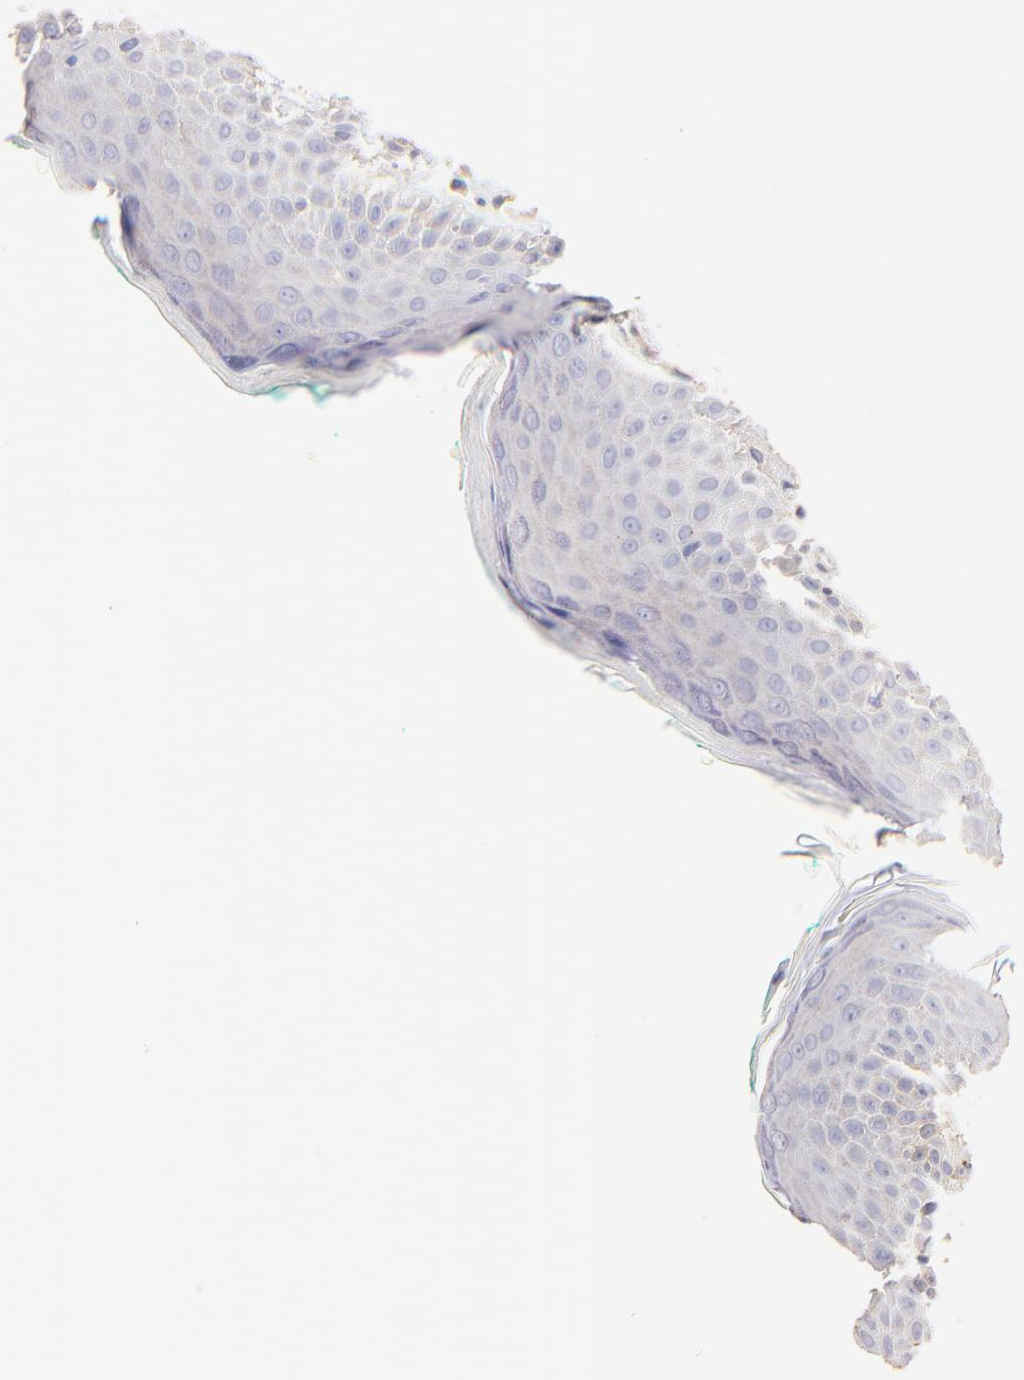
{"staining": {"intensity": "negative", "quantity": "none", "location": "none"}, "tissue": "skin", "cell_type": "Epidermal cells", "image_type": "normal", "snomed": [{"axis": "morphology", "description": "Normal tissue, NOS"}, {"axis": "topography", "description": "Anal"}], "caption": "Immunohistochemistry histopathology image of normal human skin stained for a protein (brown), which displays no staining in epidermal cells.", "gene": "ACTRT1", "patient": {"sex": "male", "age": 74}}